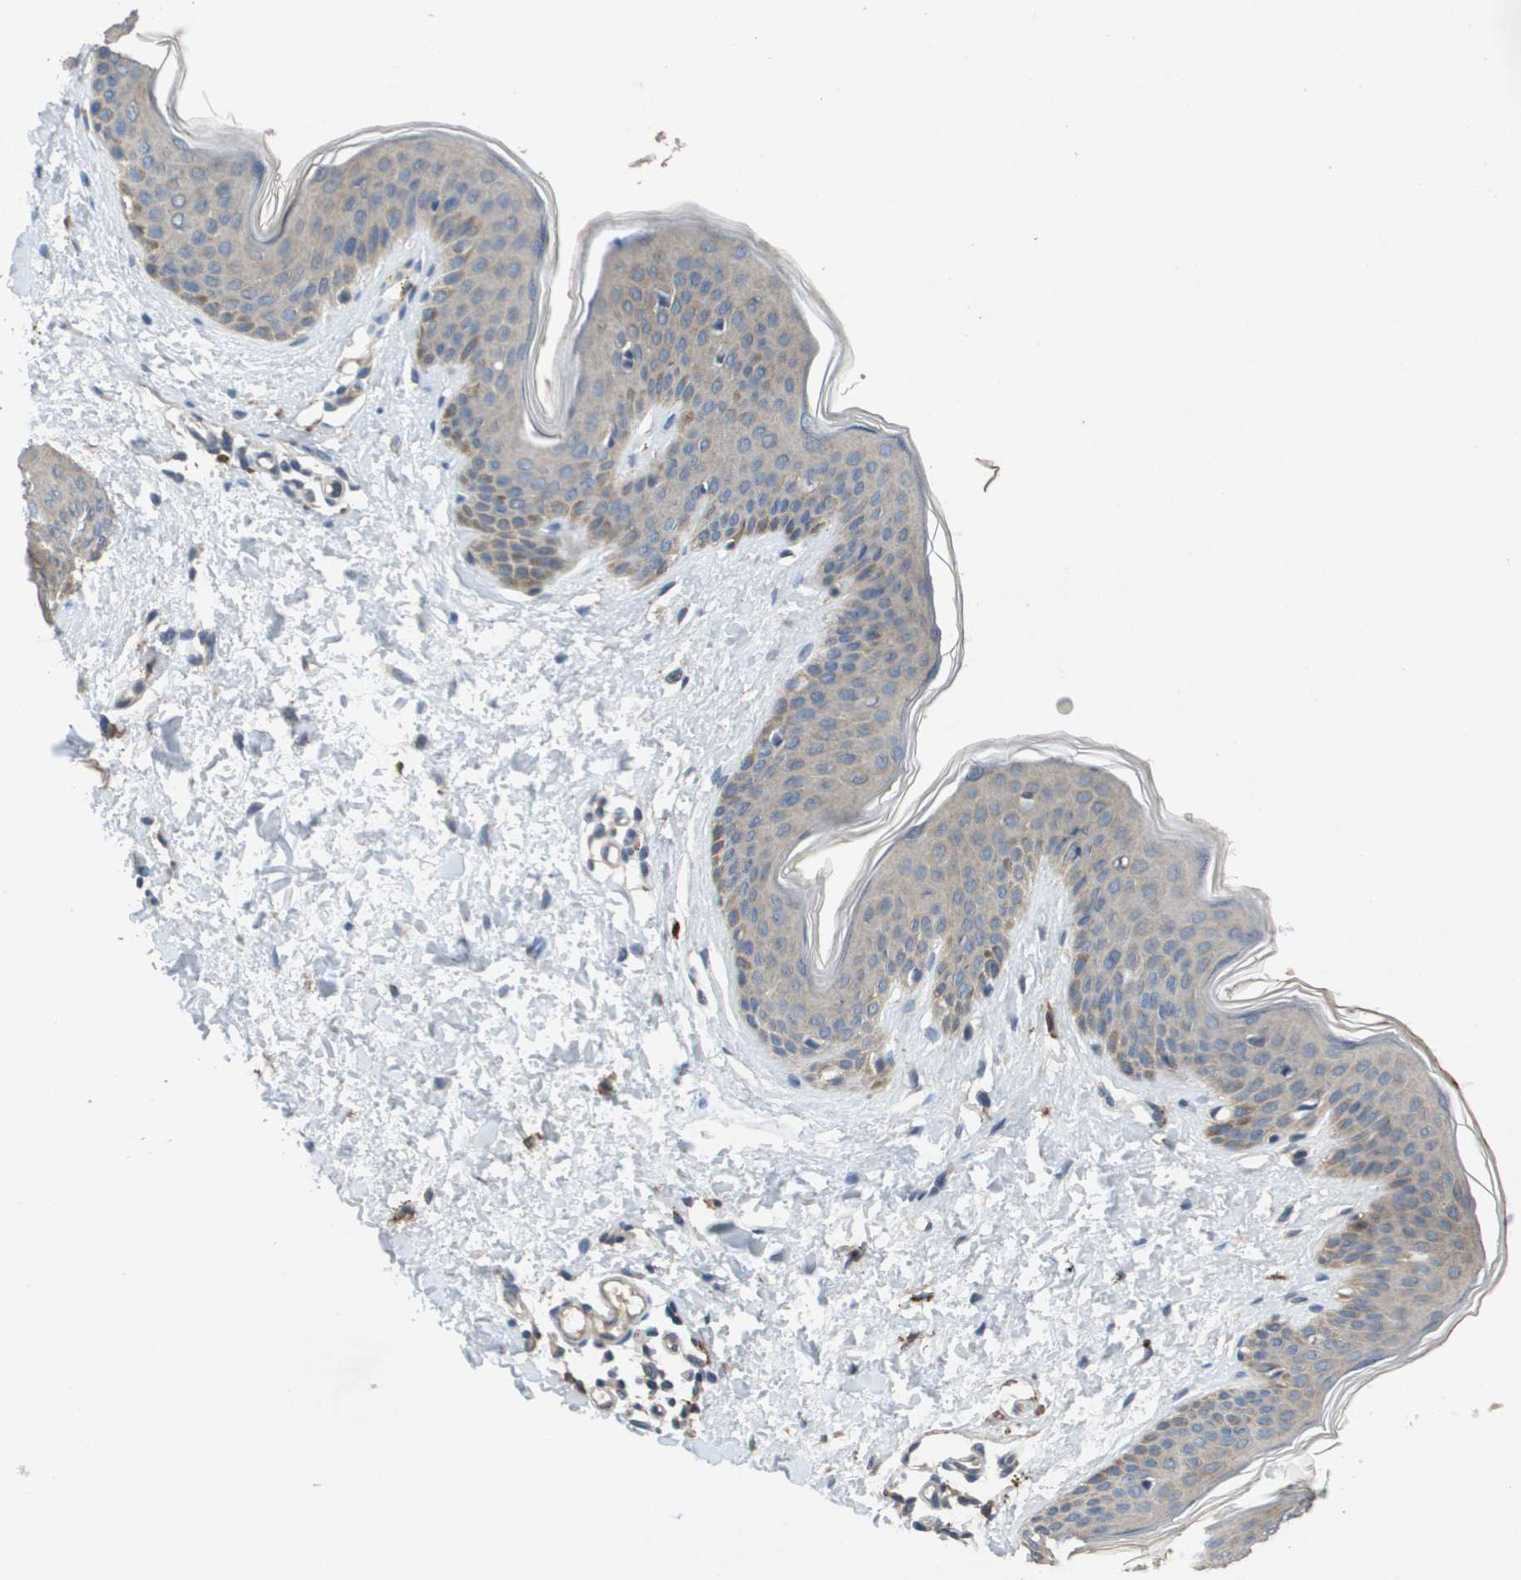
{"staining": {"intensity": "negative", "quantity": "none", "location": "none"}, "tissue": "skin", "cell_type": "Fibroblasts", "image_type": "normal", "snomed": [{"axis": "morphology", "description": "Normal tissue, NOS"}, {"axis": "topography", "description": "Skin"}], "caption": "Immunohistochemical staining of benign human skin displays no significant positivity in fibroblasts. (DAB immunohistochemistry with hematoxylin counter stain).", "gene": "PROC", "patient": {"sex": "female", "age": 17}}